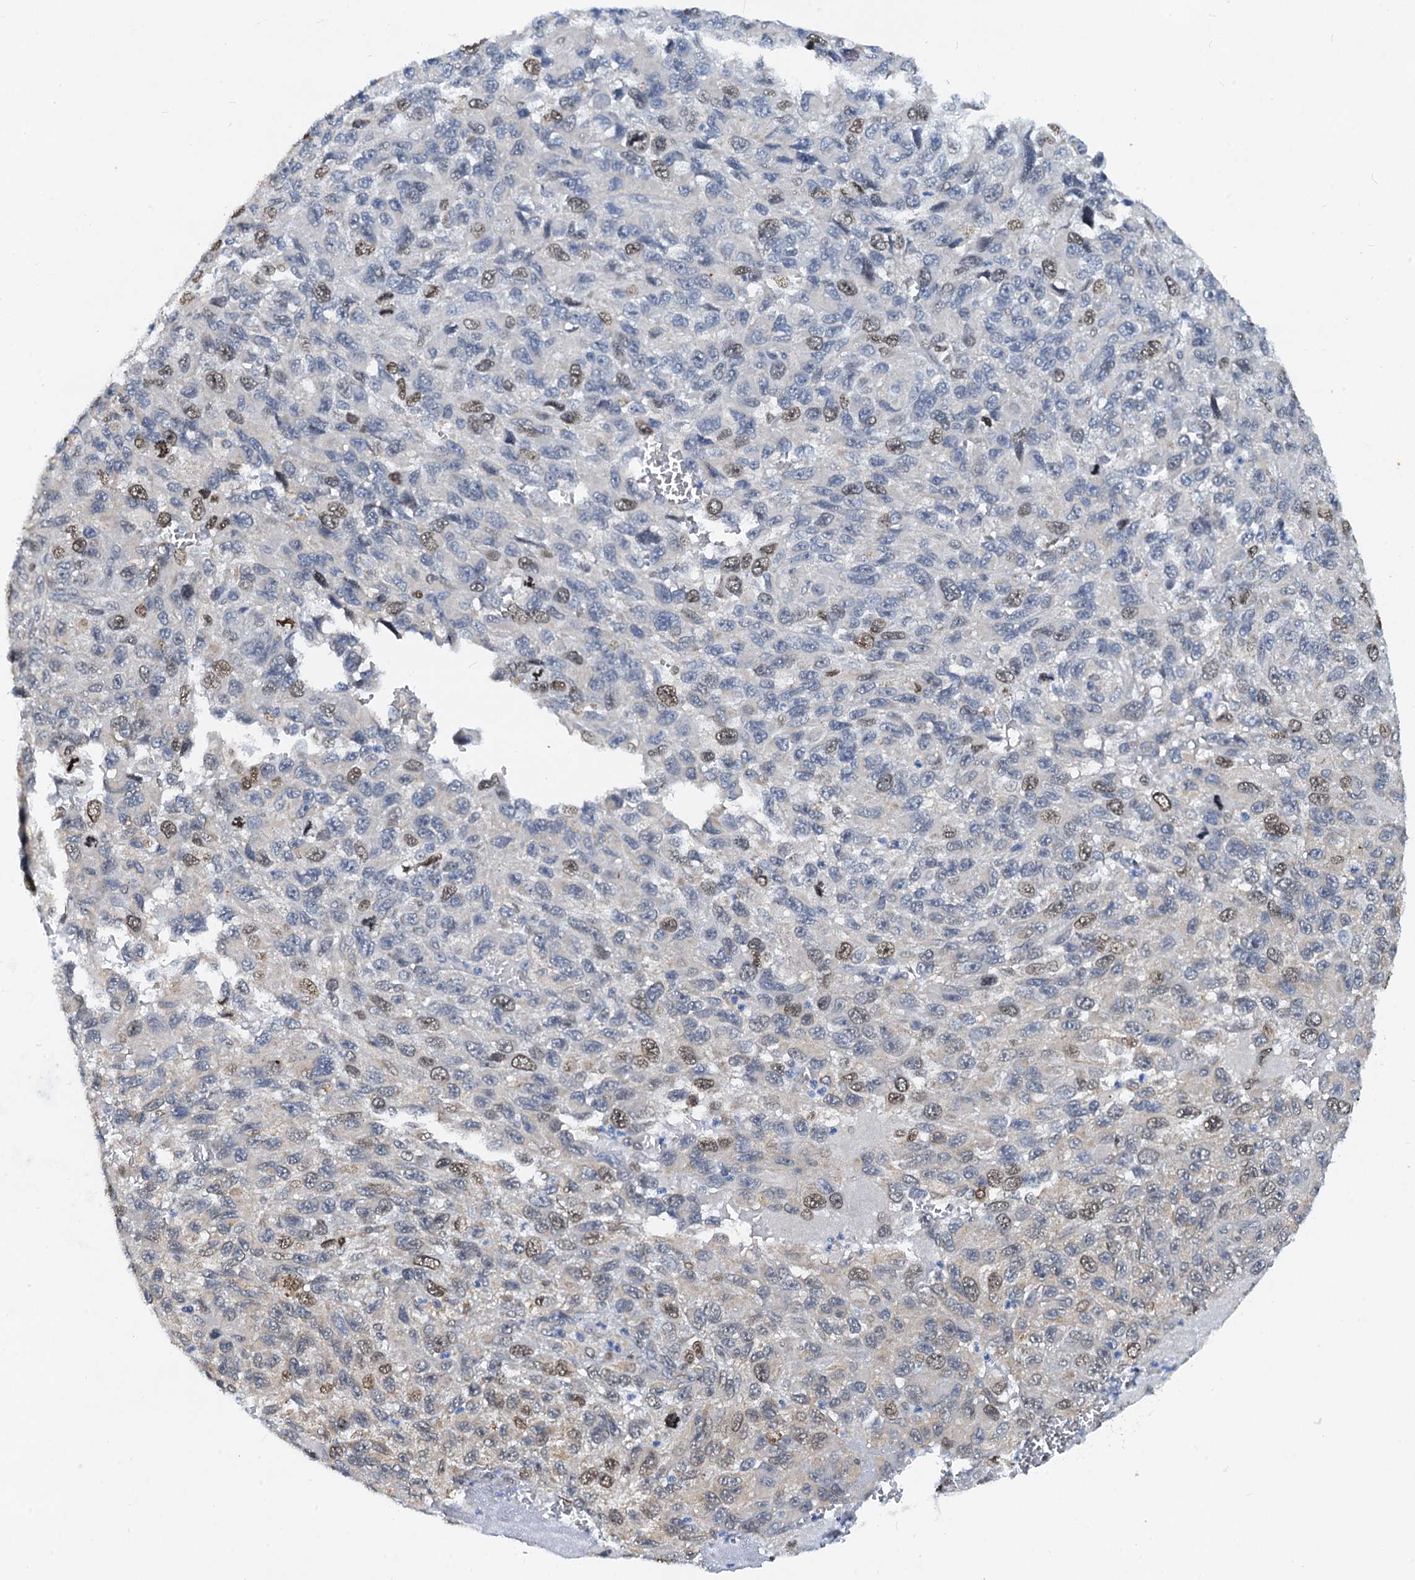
{"staining": {"intensity": "moderate", "quantity": "<25%", "location": "nuclear"}, "tissue": "melanoma", "cell_type": "Tumor cells", "image_type": "cancer", "snomed": [{"axis": "morphology", "description": "Normal tissue, NOS"}, {"axis": "morphology", "description": "Malignant melanoma, NOS"}, {"axis": "topography", "description": "Skin"}], "caption": "Protein expression analysis of human melanoma reveals moderate nuclear positivity in approximately <25% of tumor cells. Nuclei are stained in blue.", "gene": "PTGES3", "patient": {"sex": "female", "age": 96}}